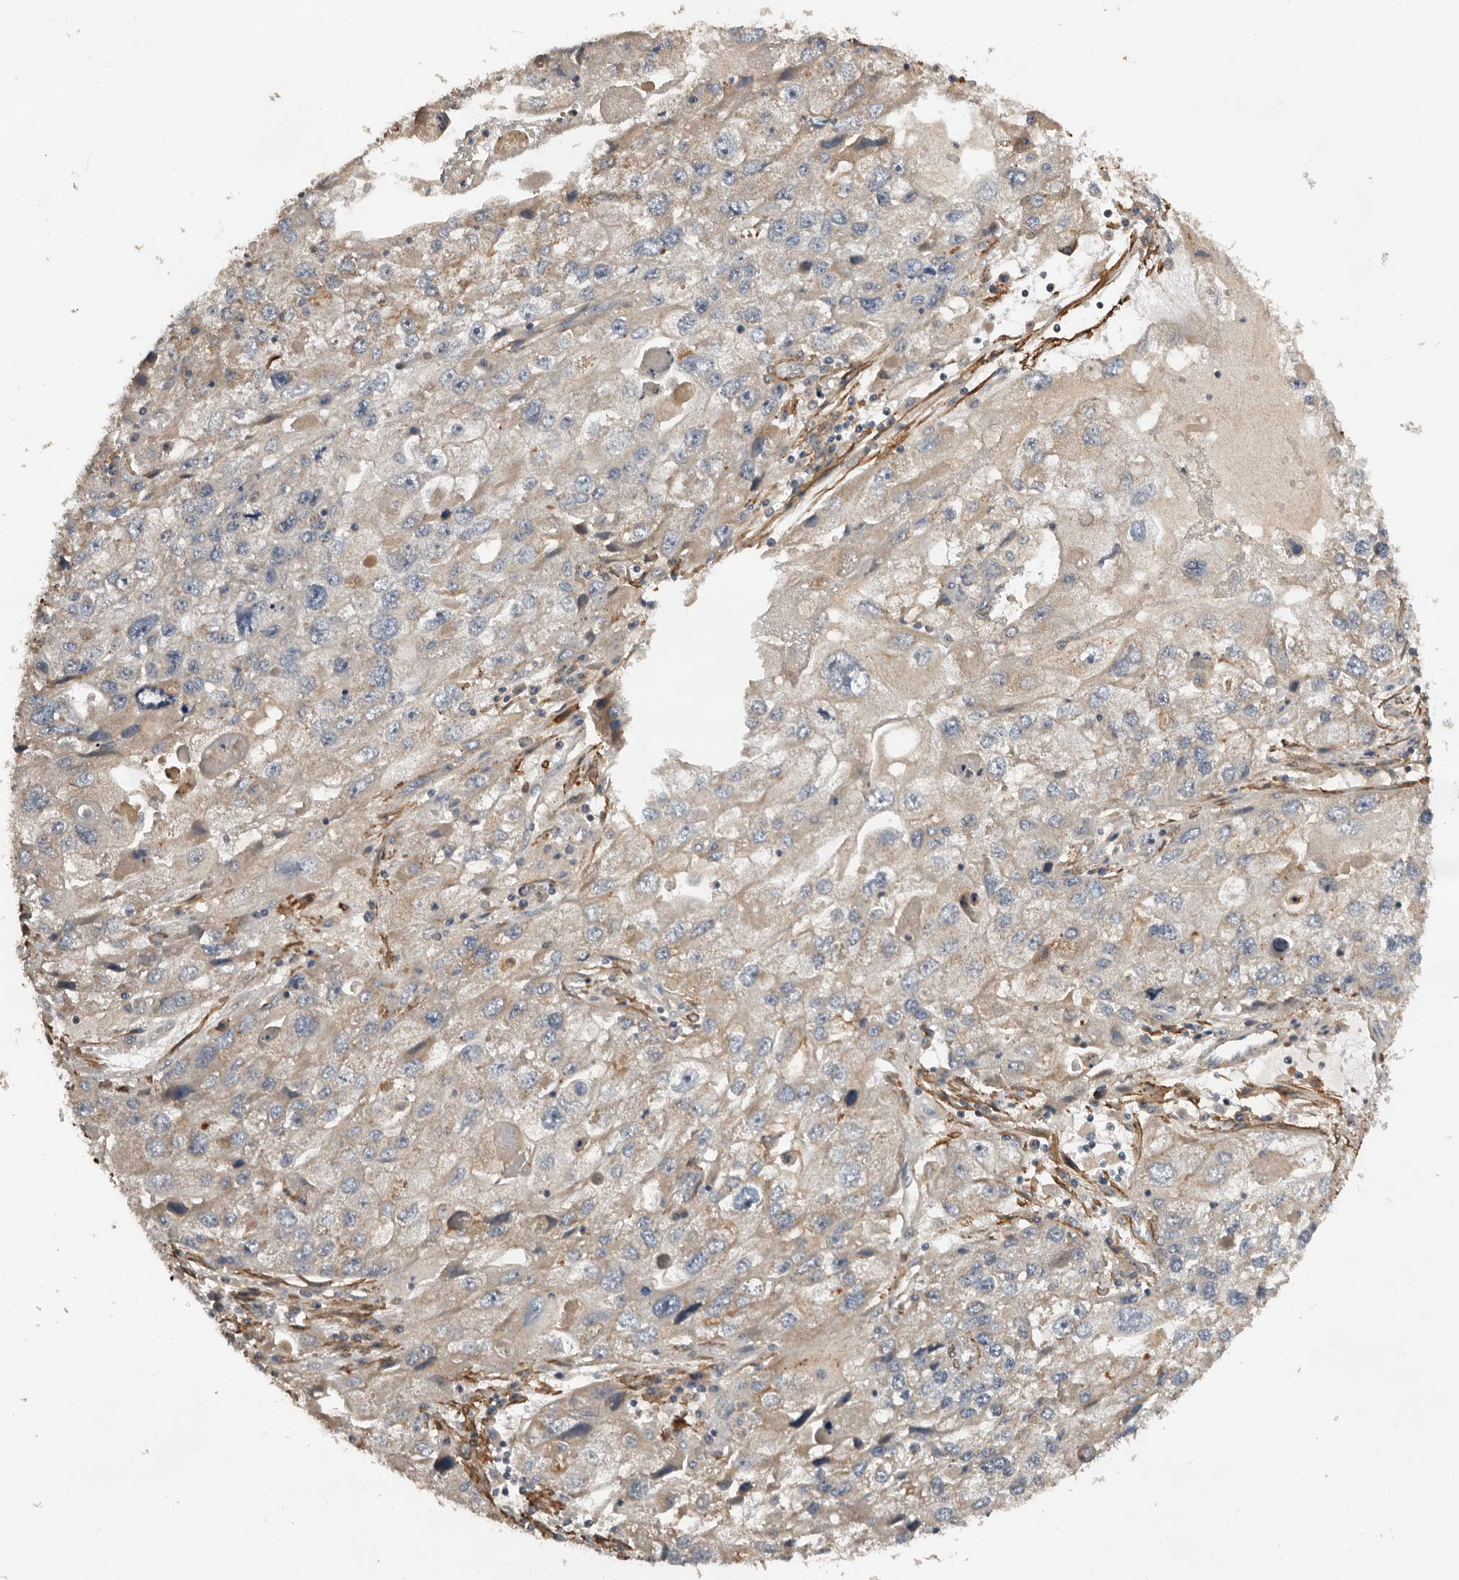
{"staining": {"intensity": "weak", "quantity": "<25%", "location": "cytoplasmic/membranous"}, "tissue": "endometrial cancer", "cell_type": "Tumor cells", "image_type": "cancer", "snomed": [{"axis": "morphology", "description": "Adenocarcinoma, NOS"}, {"axis": "topography", "description": "Endometrium"}], "caption": "Immunohistochemistry of endometrial adenocarcinoma demonstrates no expression in tumor cells. (IHC, brightfield microscopy, high magnification).", "gene": "RNF157", "patient": {"sex": "female", "age": 49}}